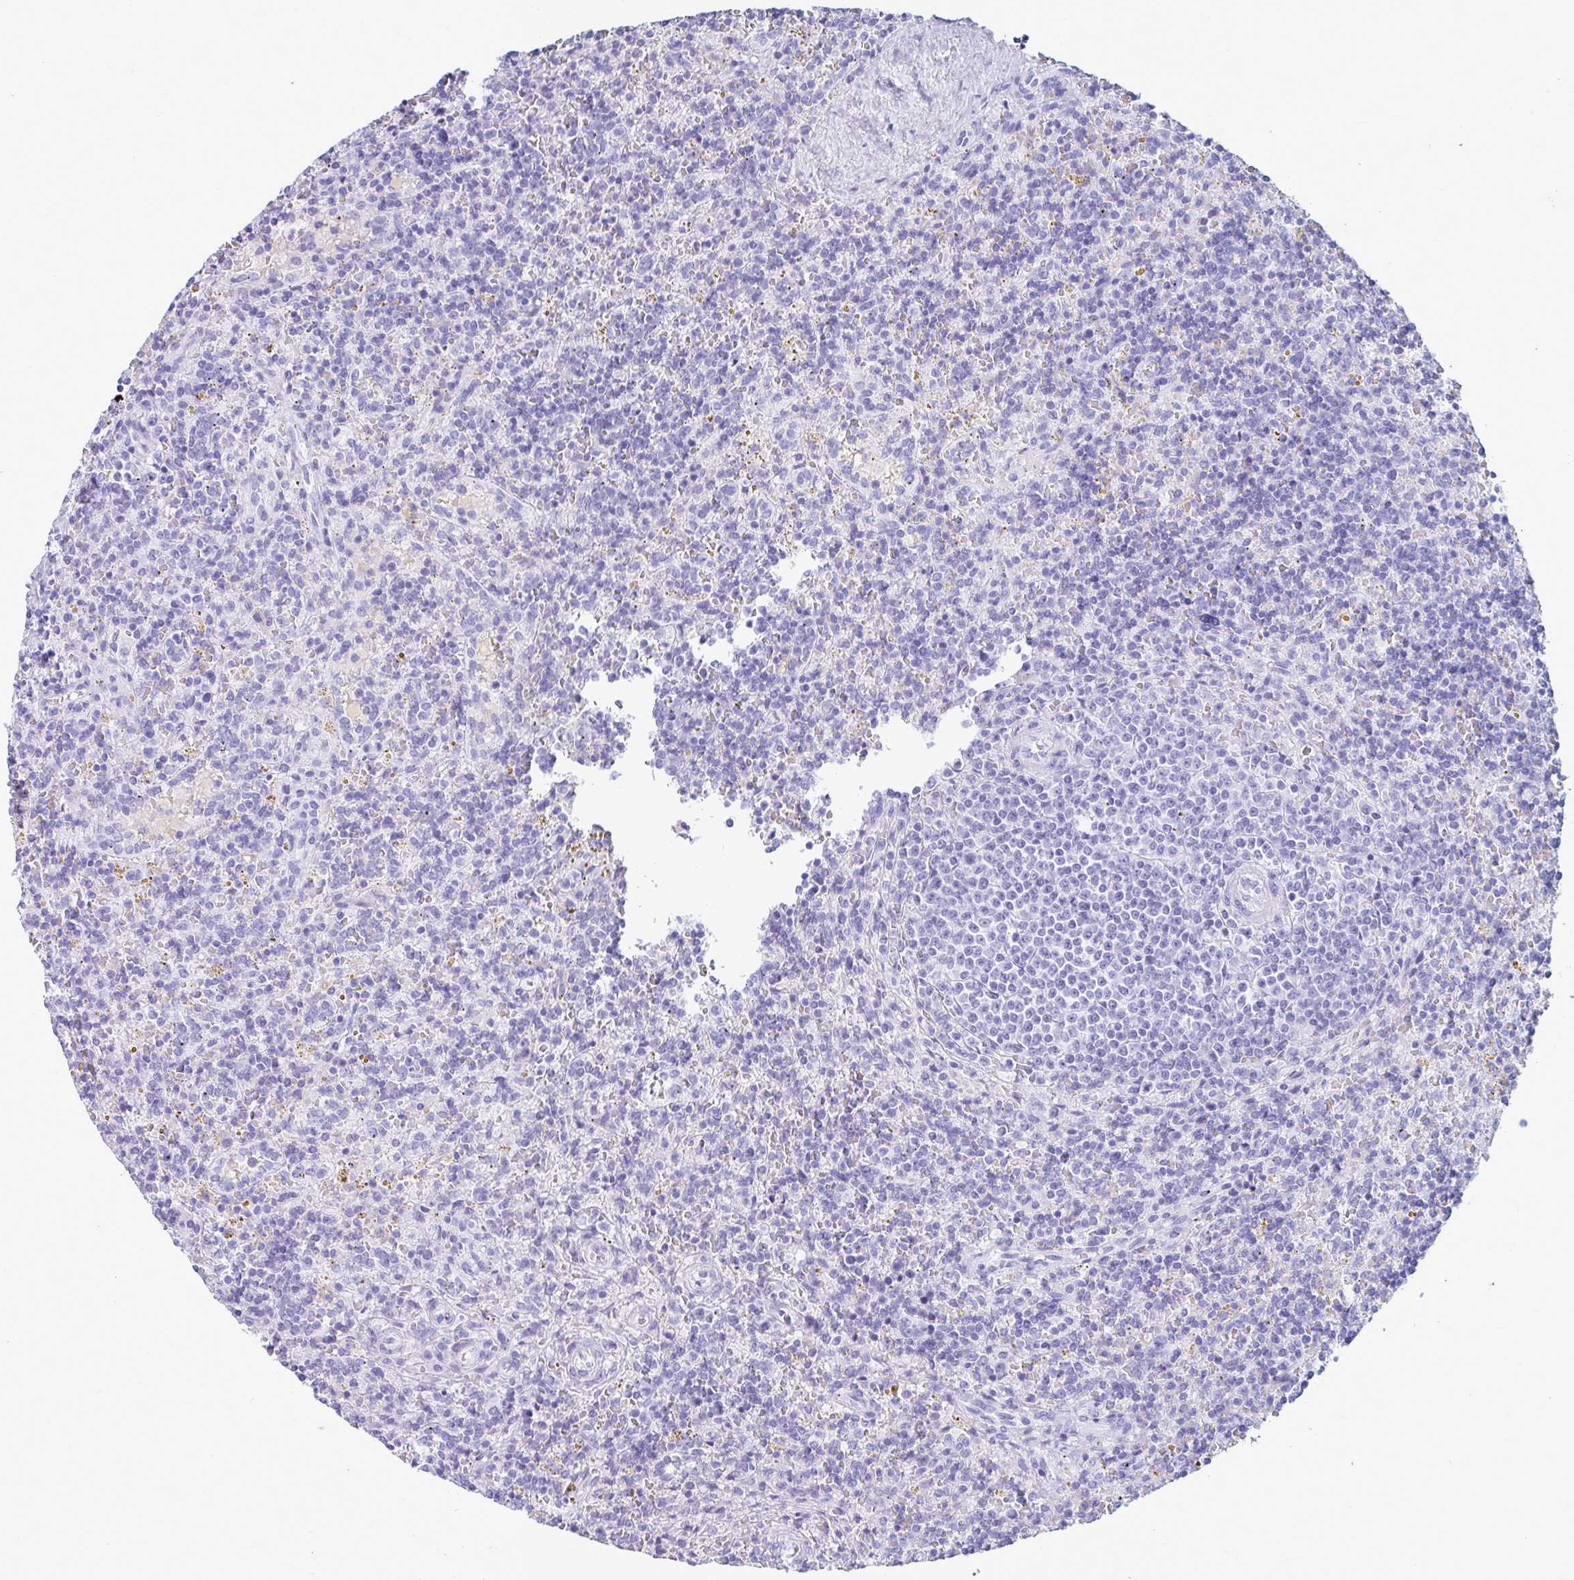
{"staining": {"intensity": "negative", "quantity": "none", "location": "none"}, "tissue": "lymphoma", "cell_type": "Tumor cells", "image_type": "cancer", "snomed": [{"axis": "morphology", "description": "Malignant lymphoma, non-Hodgkin's type, Low grade"}, {"axis": "topography", "description": "Spleen"}], "caption": "Immunohistochemistry (IHC) image of human malignant lymphoma, non-Hodgkin's type (low-grade) stained for a protein (brown), which displays no staining in tumor cells.", "gene": "ATP4B", "patient": {"sex": "male", "age": 67}}